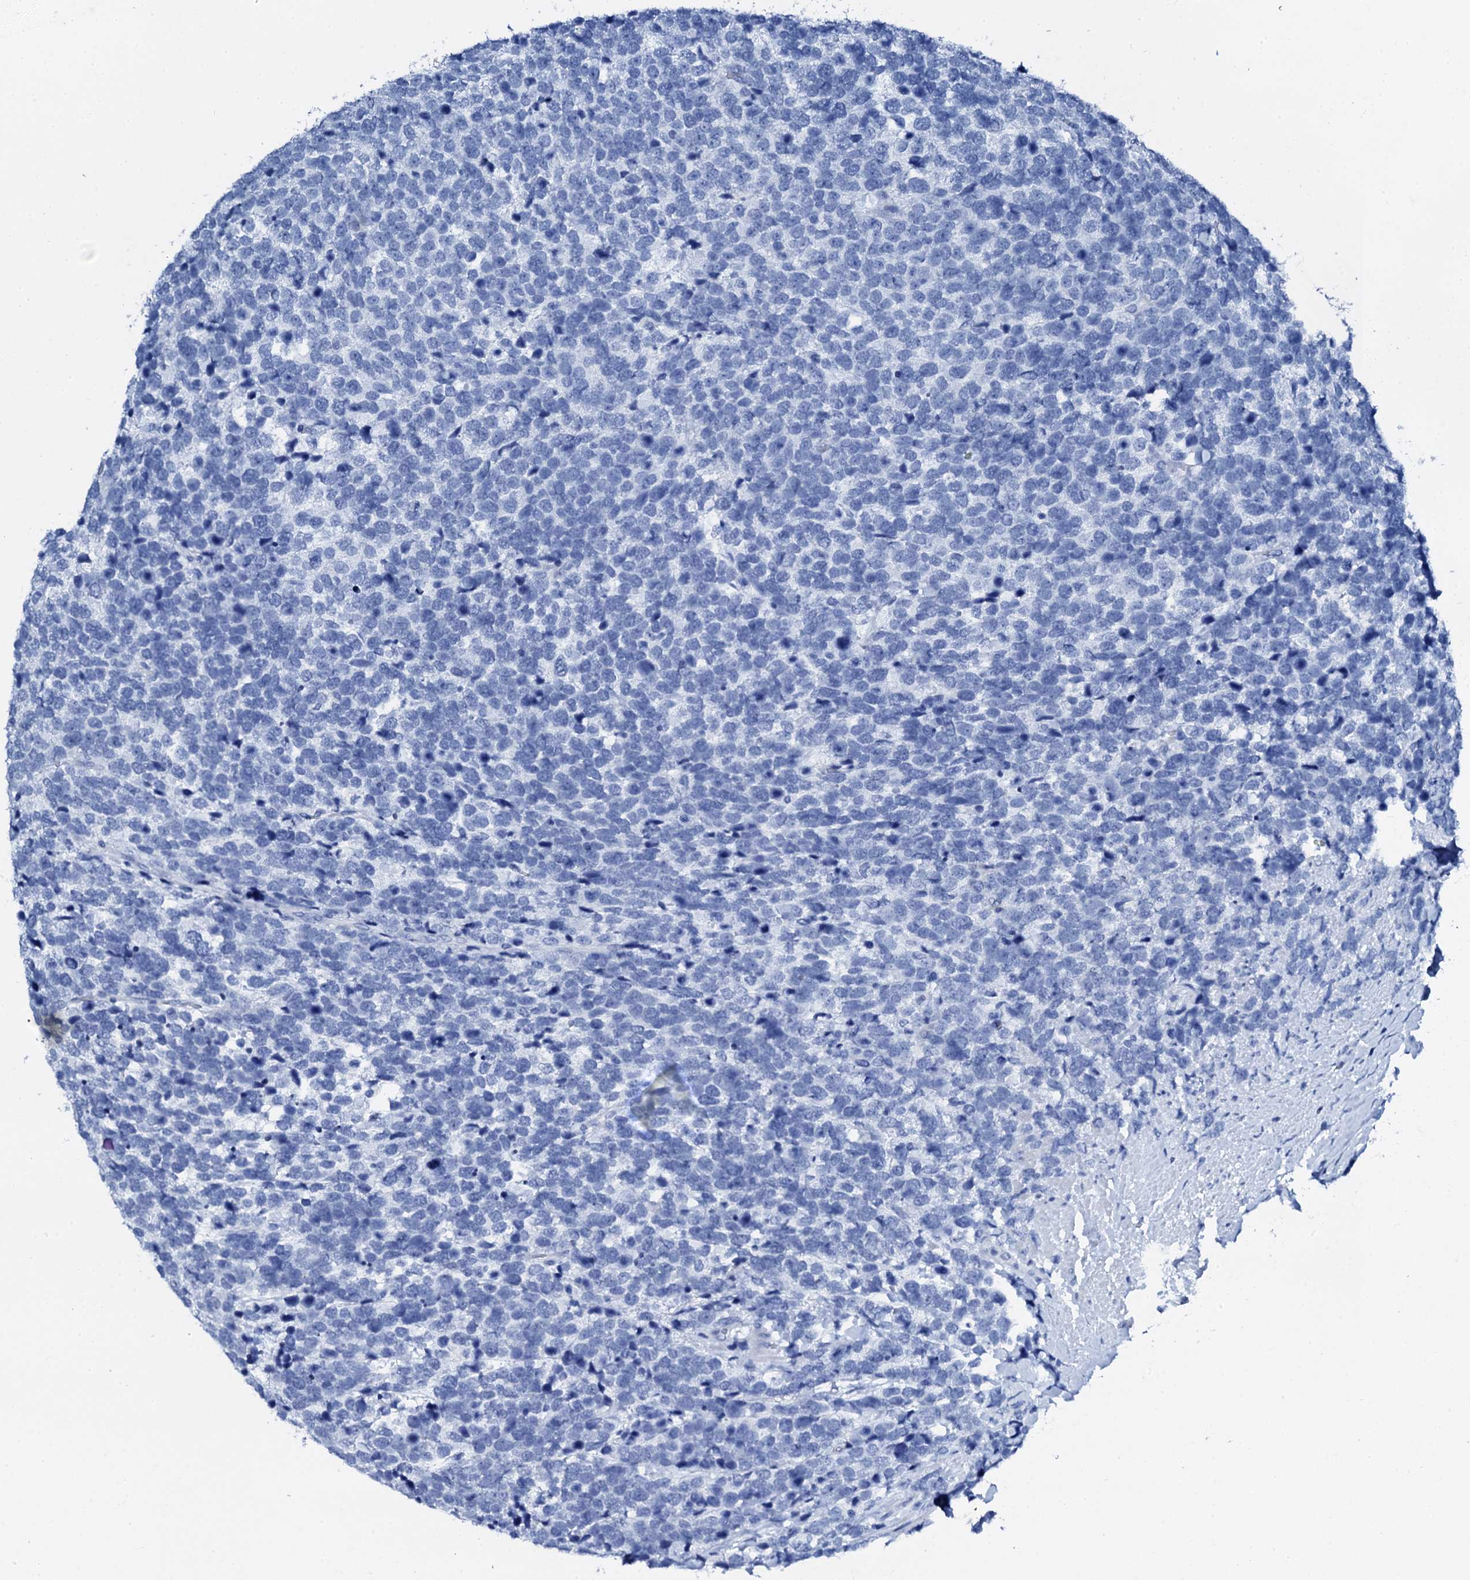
{"staining": {"intensity": "negative", "quantity": "none", "location": "none"}, "tissue": "urothelial cancer", "cell_type": "Tumor cells", "image_type": "cancer", "snomed": [{"axis": "morphology", "description": "Urothelial carcinoma, High grade"}, {"axis": "topography", "description": "Urinary bladder"}], "caption": "Immunohistochemical staining of high-grade urothelial carcinoma displays no significant expression in tumor cells.", "gene": "PTH", "patient": {"sex": "female", "age": 82}}